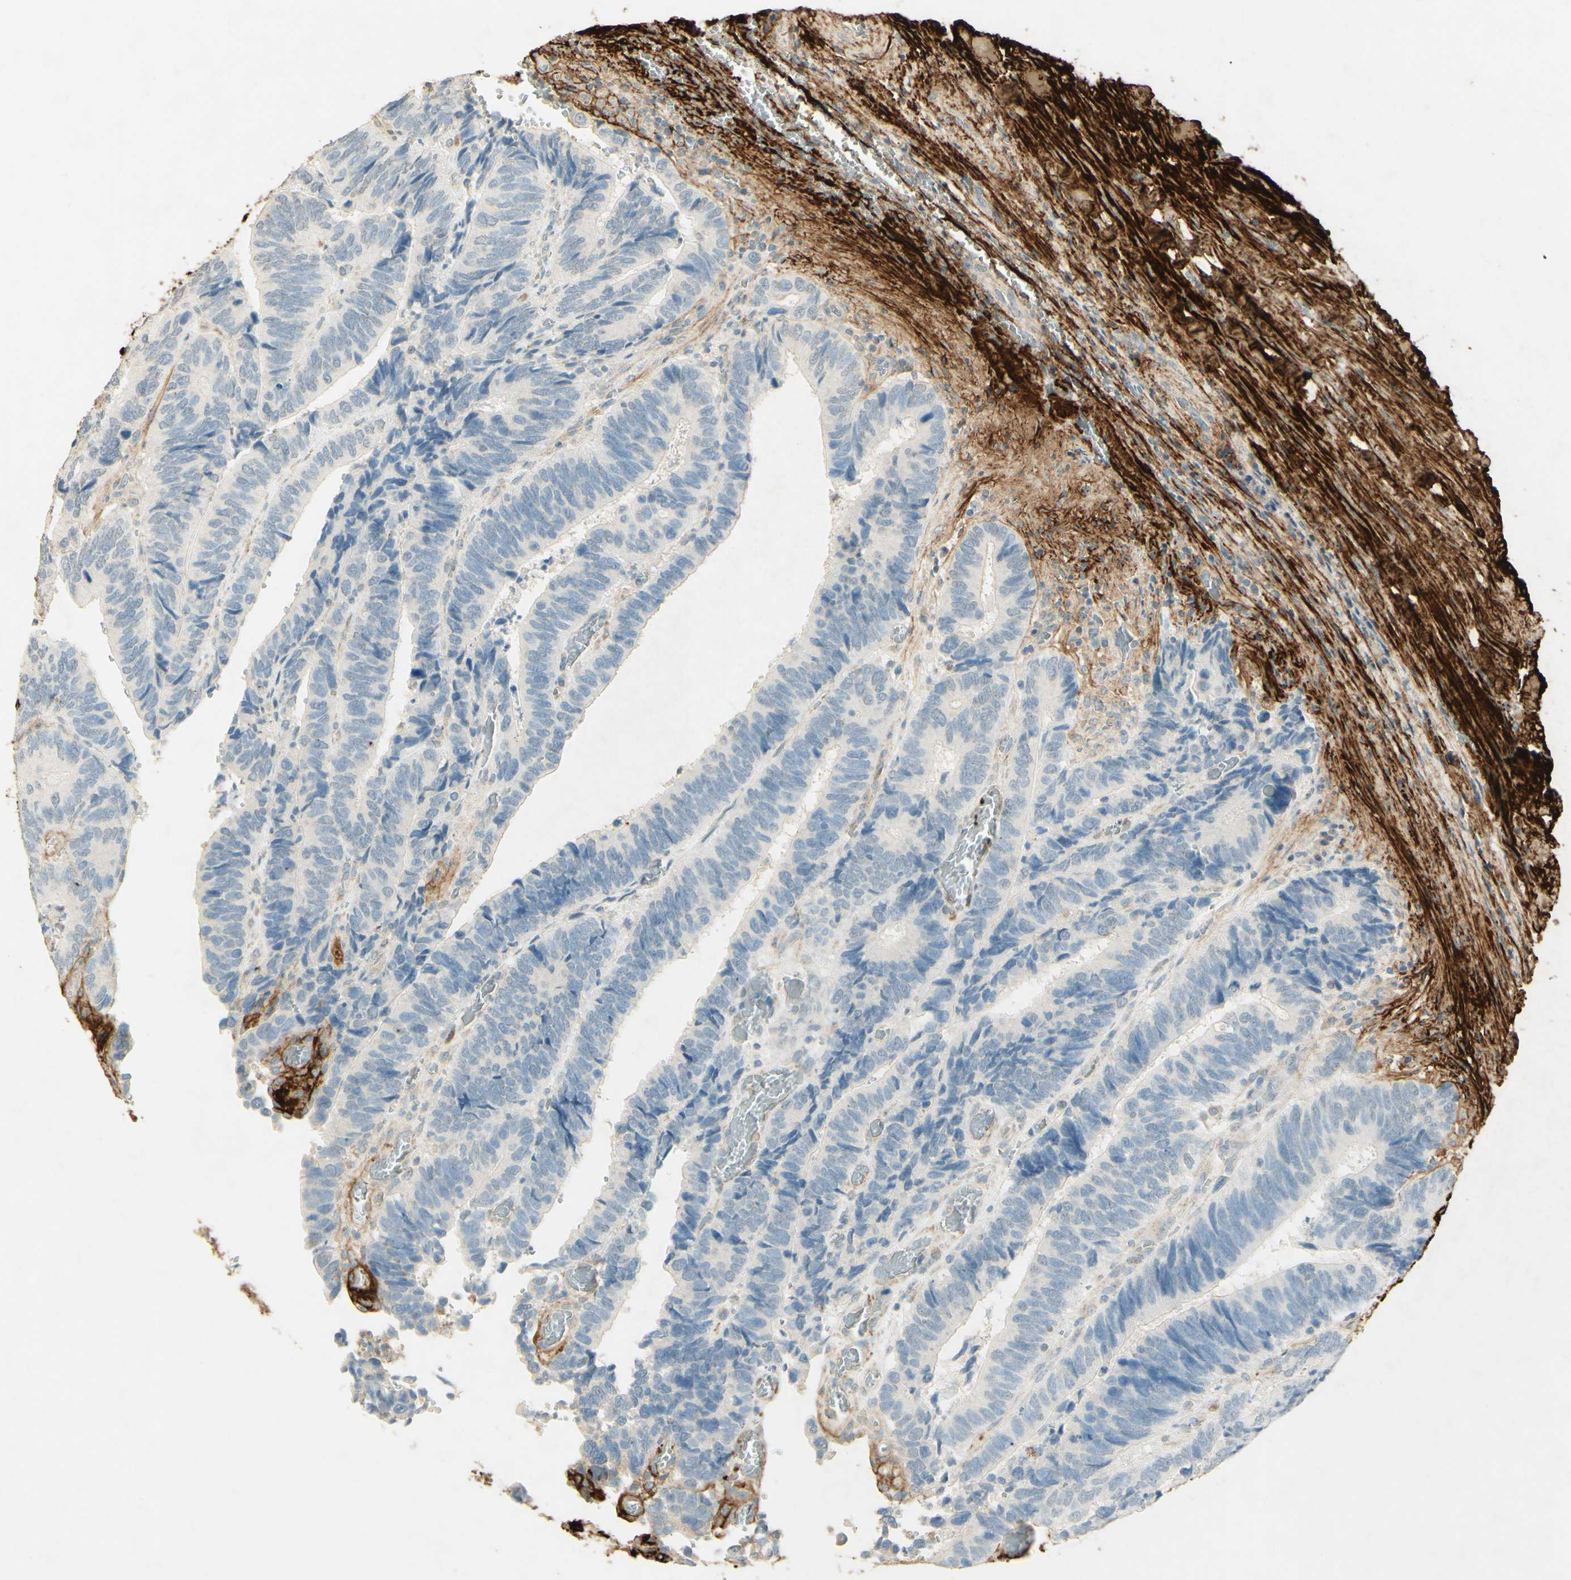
{"staining": {"intensity": "negative", "quantity": "none", "location": "none"}, "tissue": "colorectal cancer", "cell_type": "Tumor cells", "image_type": "cancer", "snomed": [{"axis": "morphology", "description": "Adenocarcinoma, NOS"}, {"axis": "topography", "description": "Colon"}], "caption": "Immunohistochemistry image of human adenocarcinoma (colorectal) stained for a protein (brown), which reveals no expression in tumor cells. (DAB (3,3'-diaminobenzidine) immunohistochemistry (IHC) with hematoxylin counter stain).", "gene": "TNN", "patient": {"sex": "male", "age": 72}}